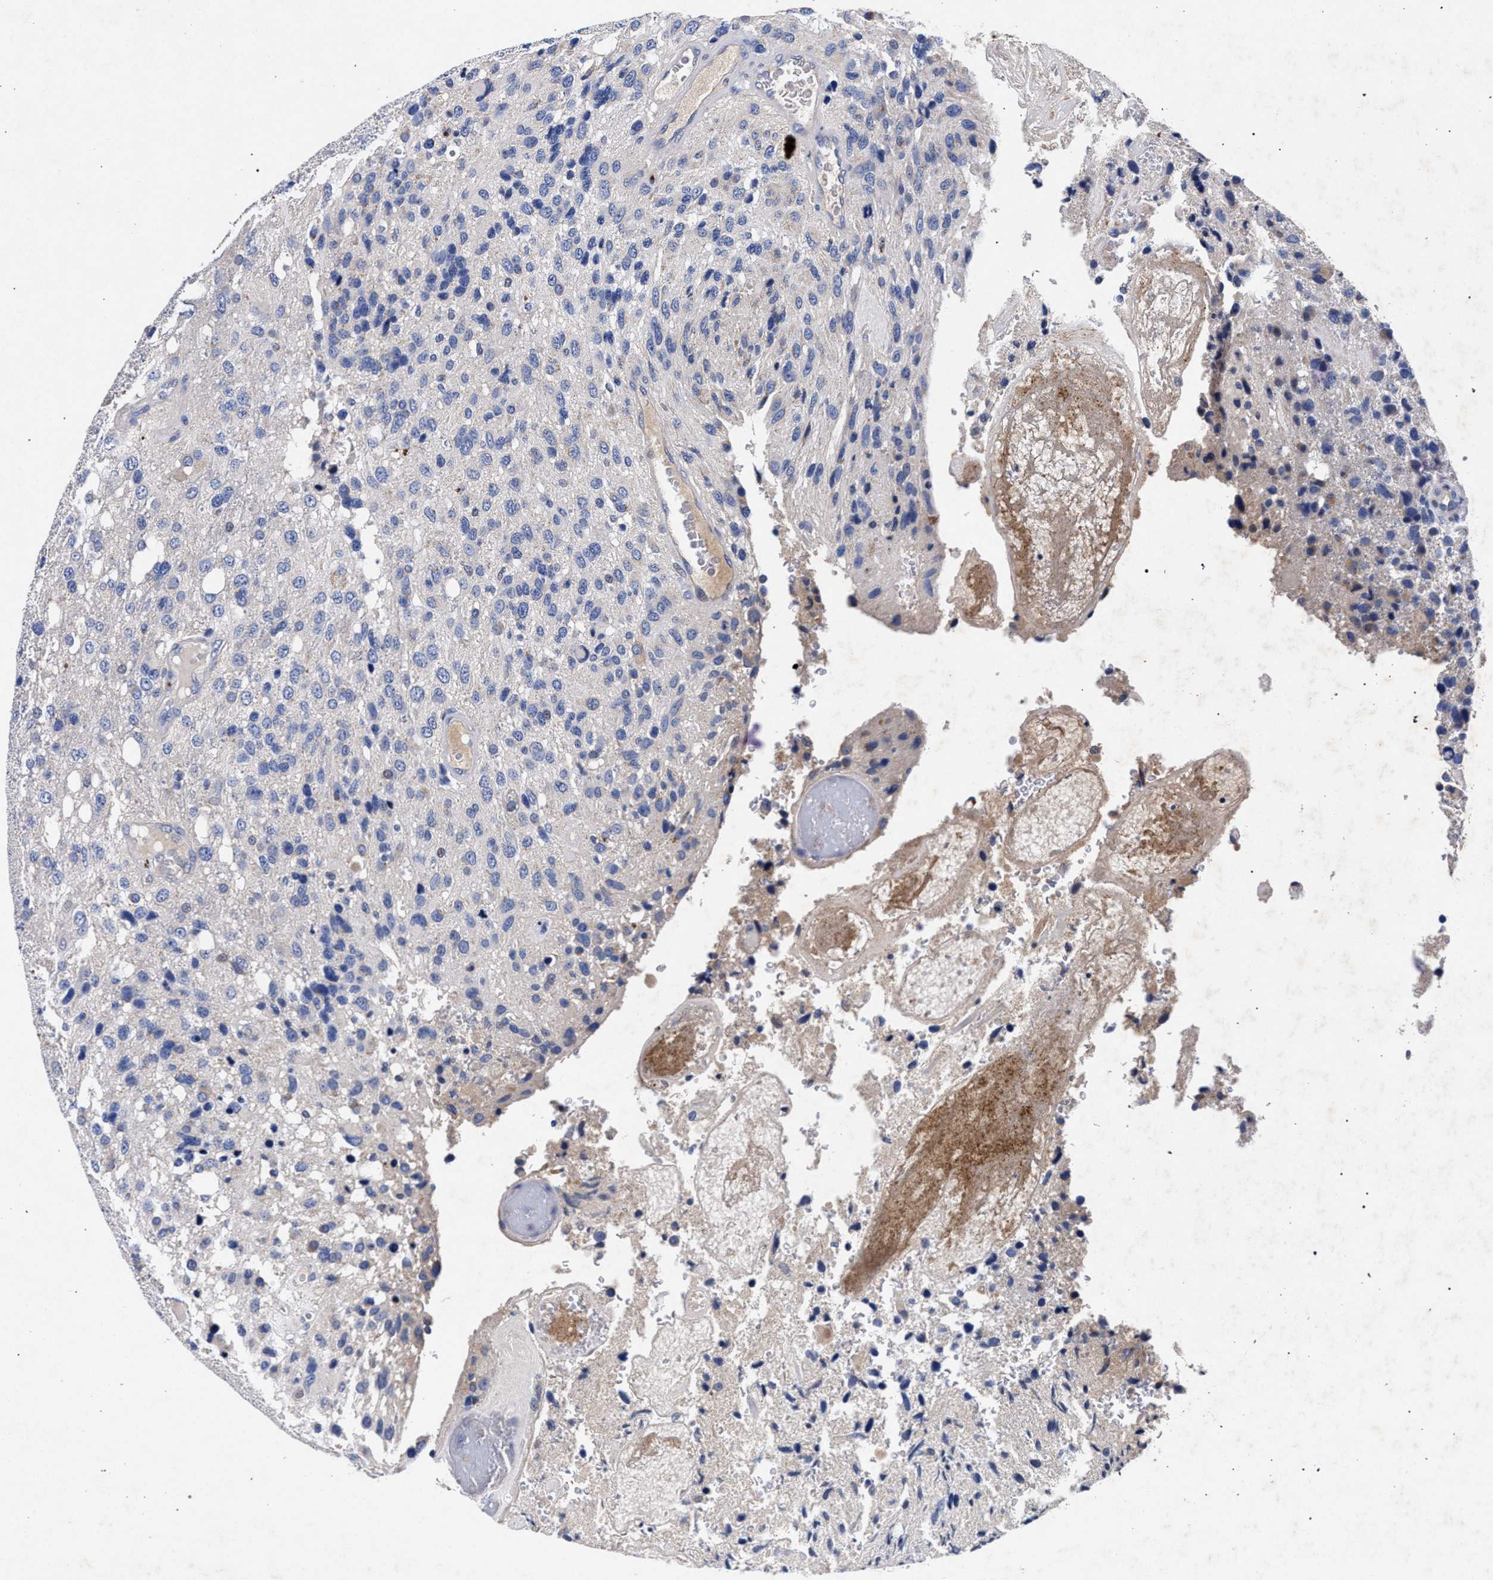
{"staining": {"intensity": "negative", "quantity": "none", "location": "none"}, "tissue": "glioma", "cell_type": "Tumor cells", "image_type": "cancer", "snomed": [{"axis": "morphology", "description": "Glioma, malignant, High grade"}, {"axis": "topography", "description": "Brain"}], "caption": "DAB (3,3'-diaminobenzidine) immunohistochemical staining of human glioma shows no significant expression in tumor cells.", "gene": "HSD17B14", "patient": {"sex": "female", "age": 58}}